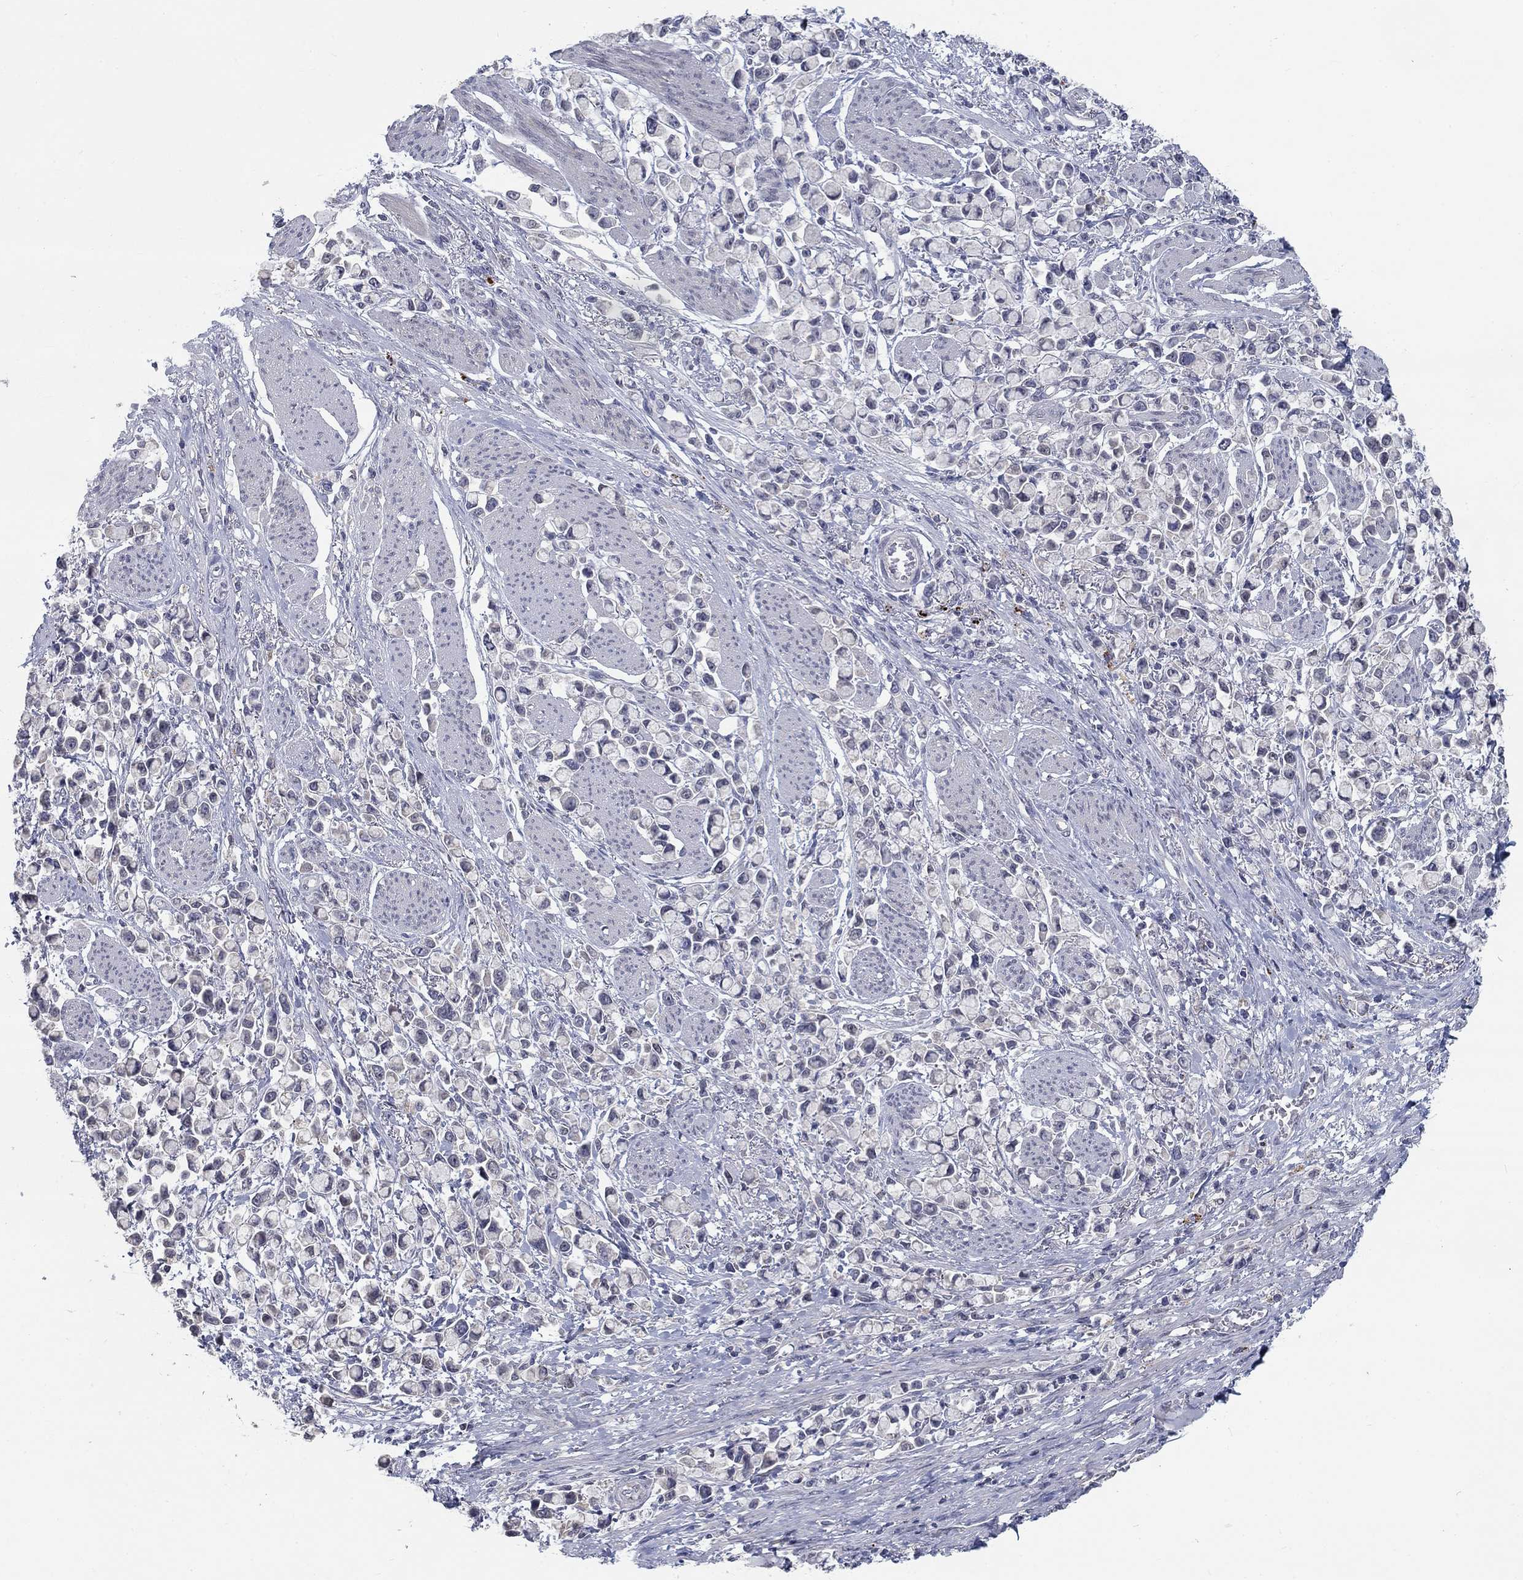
{"staining": {"intensity": "moderate", "quantity": "<25%", "location": "nuclear"}, "tissue": "stomach cancer", "cell_type": "Tumor cells", "image_type": "cancer", "snomed": [{"axis": "morphology", "description": "Adenocarcinoma, NOS"}, {"axis": "topography", "description": "Stomach"}], "caption": "Stomach adenocarcinoma tissue exhibits moderate nuclear positivity in about <25% of tumor cells, visualized by immunohistochemistry. The staining was performed using DAB (3,3'-diaminobenzidine) to visualize the protein expression in brown, while the nuclei were stained in blue with hematoxylin (Magnification: 20x).", "gene": "MTSS2", "patient": {"sex": "female", "age": 81}}